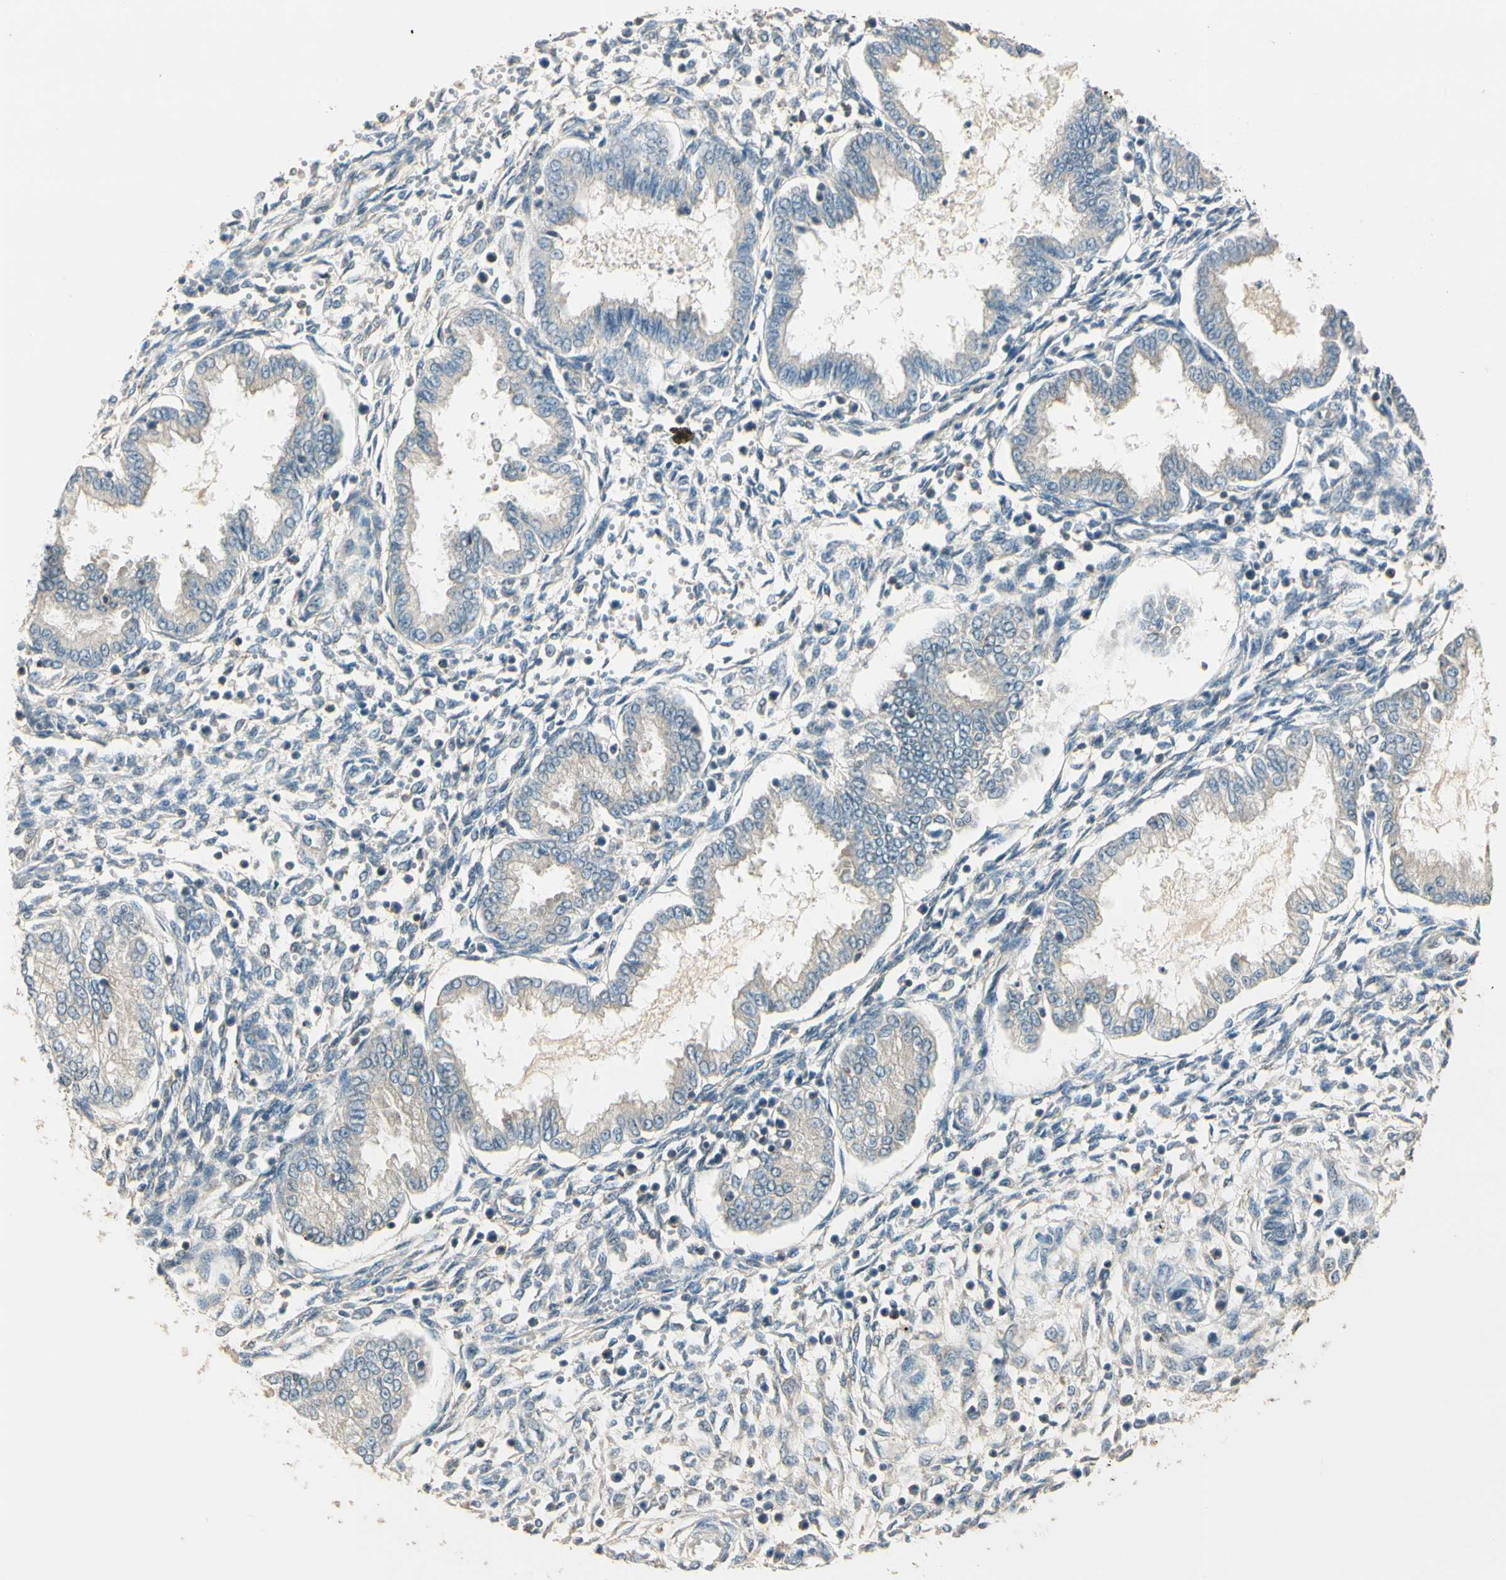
{"staining": {"intensity": "weak", "quantity": "<25%", "location": "cytoplasmic/membranous"}, "tissue": "endometrium", "cell_type": "Cells in endometrial stroma", "image_type": "normal", "snomed": [{"axis": "morphology", "description": "Normal tissue, NOS"}, {"axis": "topography", "description": "Endometrium"}], "caption": "Cells in endometrial stroma are negative for brown protein staining in unremarkable endometrium.", "gene": "PLXNA1", "patient": {"sex": "female", "age": 33}}